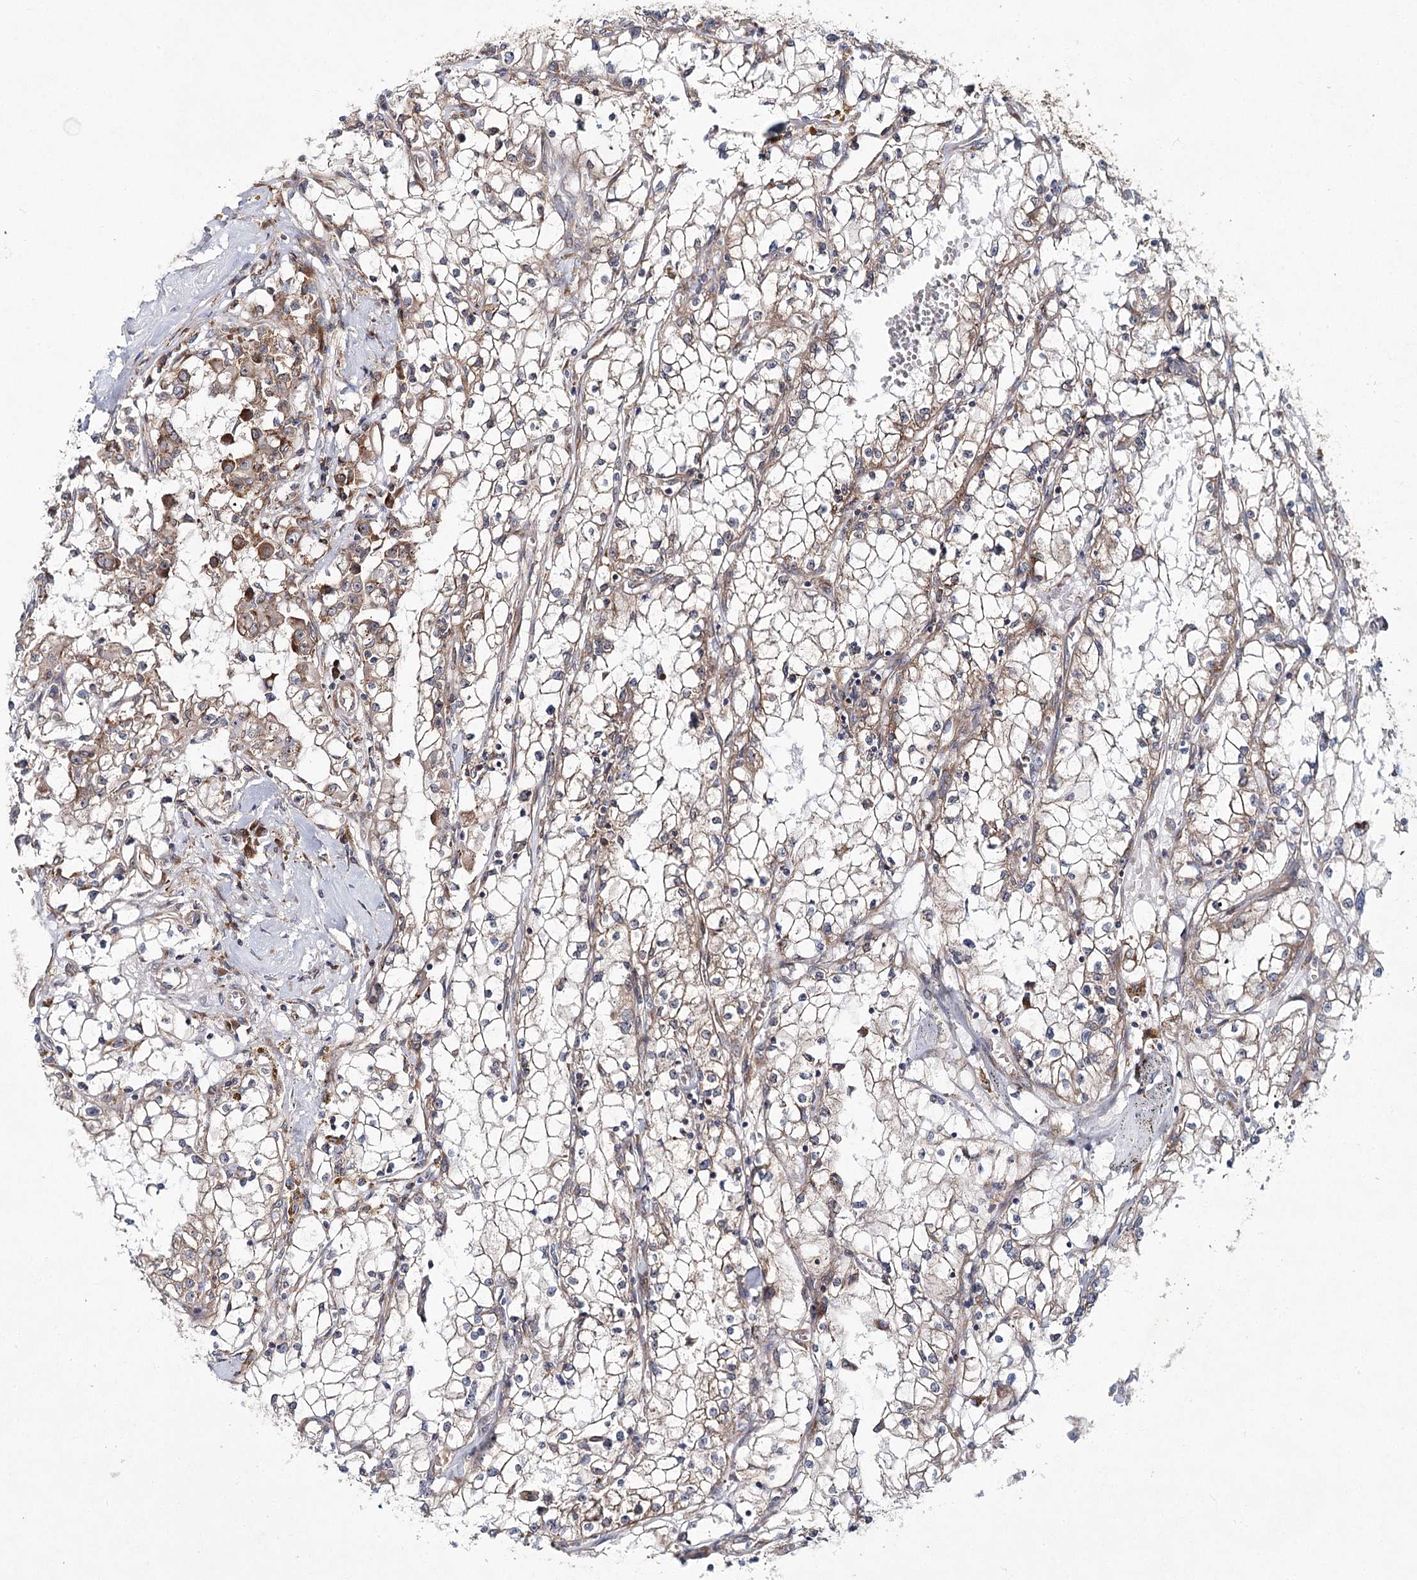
{"staining": {"intensity": "weak", "quantity": "<25%", "location": "cytoplasmic/membranous"}, "tissue": "renal cancer", "cell_type": "Tumor cells", "image_type": "cancer", "snomed": [{"axis": "morphology", "description": "Adenocarcinoma, NOS"}, {"axis": "topography", "description": "Kidney"}], "caption": "High power microscopy histopathology image of an IHC histopathology image of adenocarcinoma (renal), revealing no significant positivity in tumor cells. The staining was performed using DAB to visualize the protein expression in brown, while the nuclei were stained in blue with hematoxylin (Magnification: 20x).", "gene": "VWA2", "patient": {"sex": "male", "age": 56}}